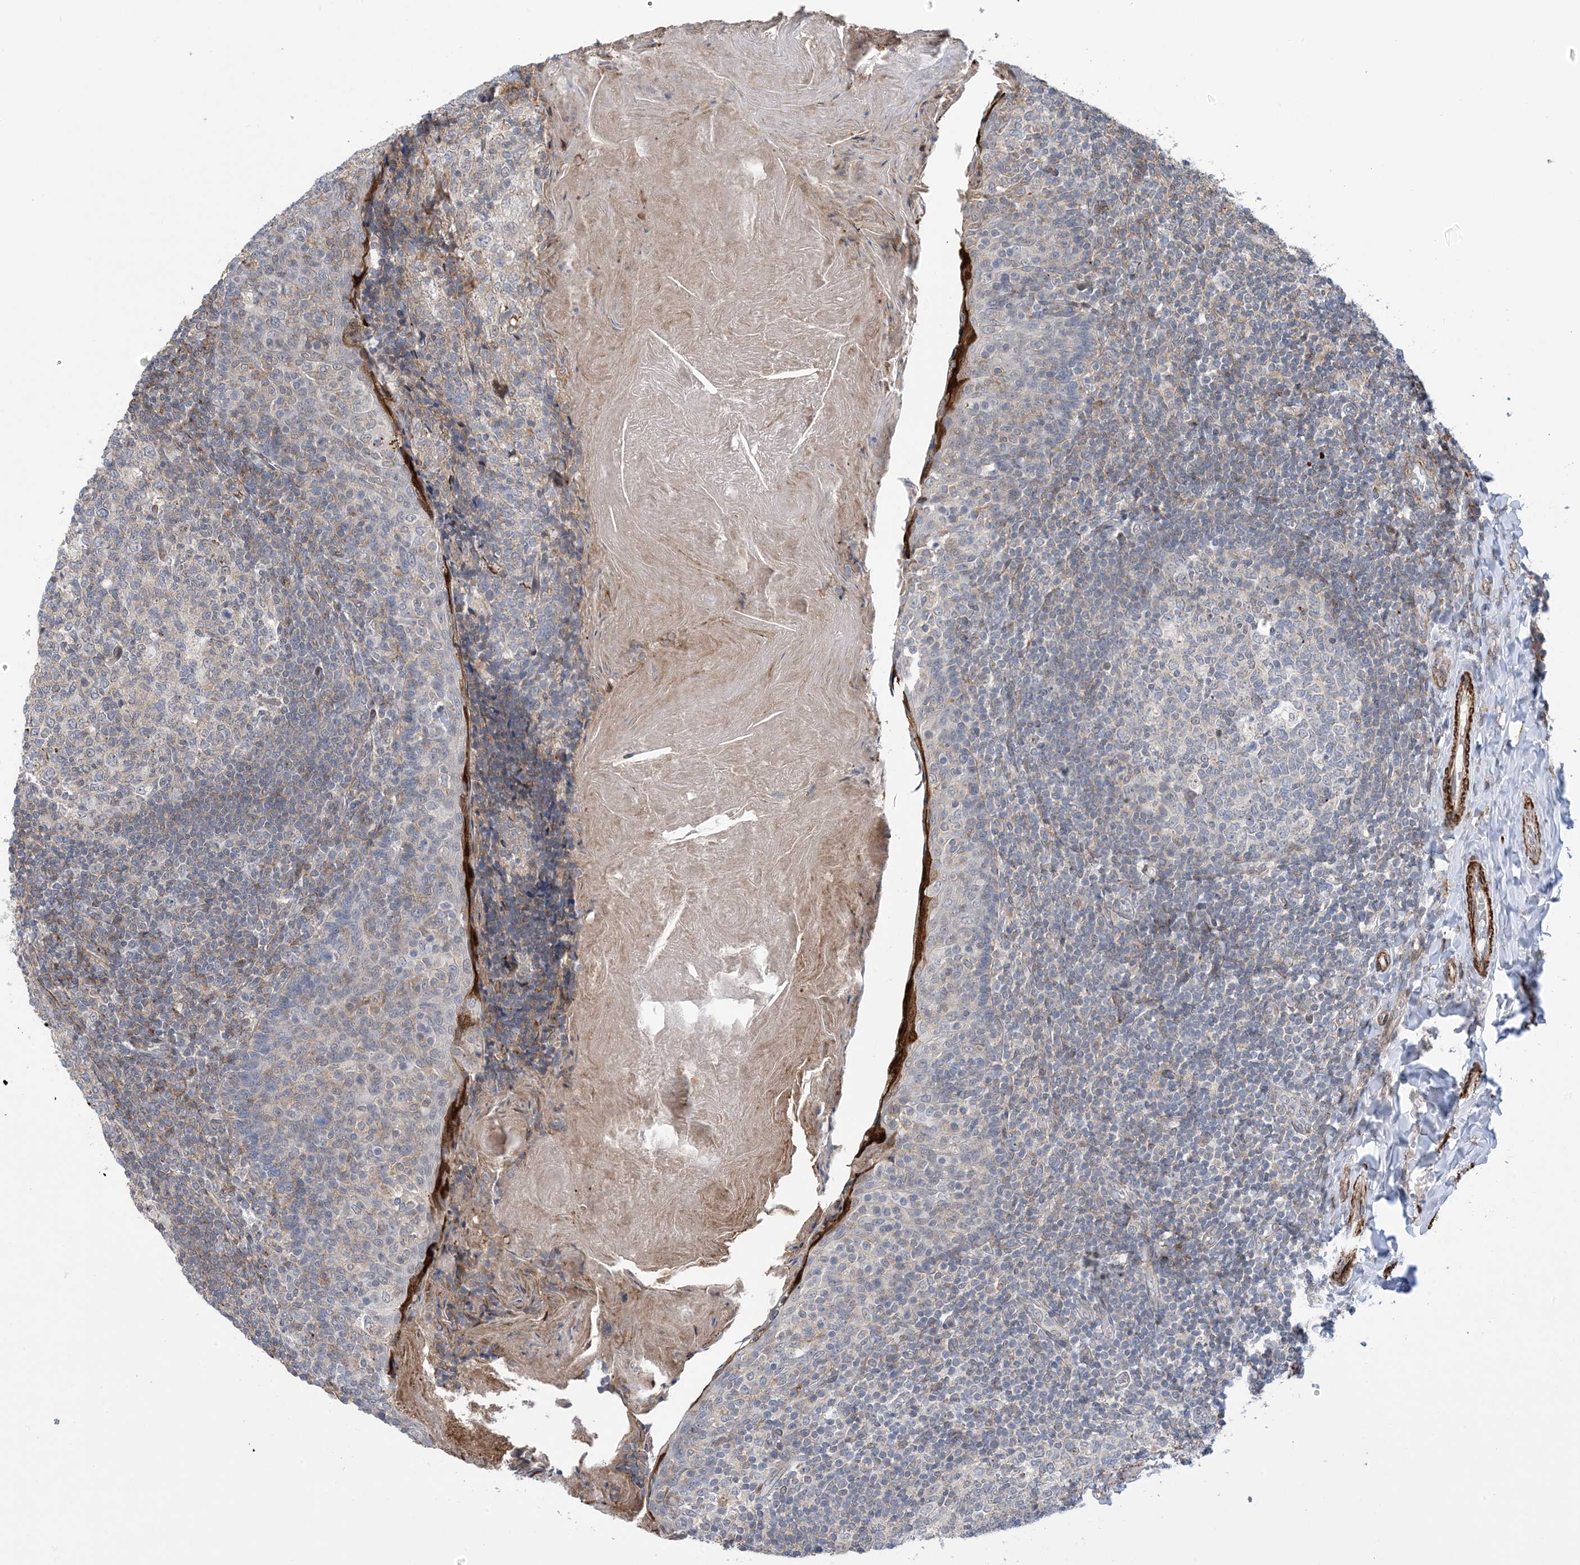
{"staining": {"intensity": "negative", "quantity": "none", "location": "none"}, "tissue": "tonsil", "cell_type": "Germinal center cells", "image_type": "normal", "snomed": [{"axis": "morphology", "description": "Normal tissue, NOS"}, {"axis": "topography", "description": "Tonsil"}], "caption": "The photomicrograph shows no staining of germinal center cells in normal tonsil.", "gene": "ZNF8", "patient": {"sex": "female", "age": 19}}